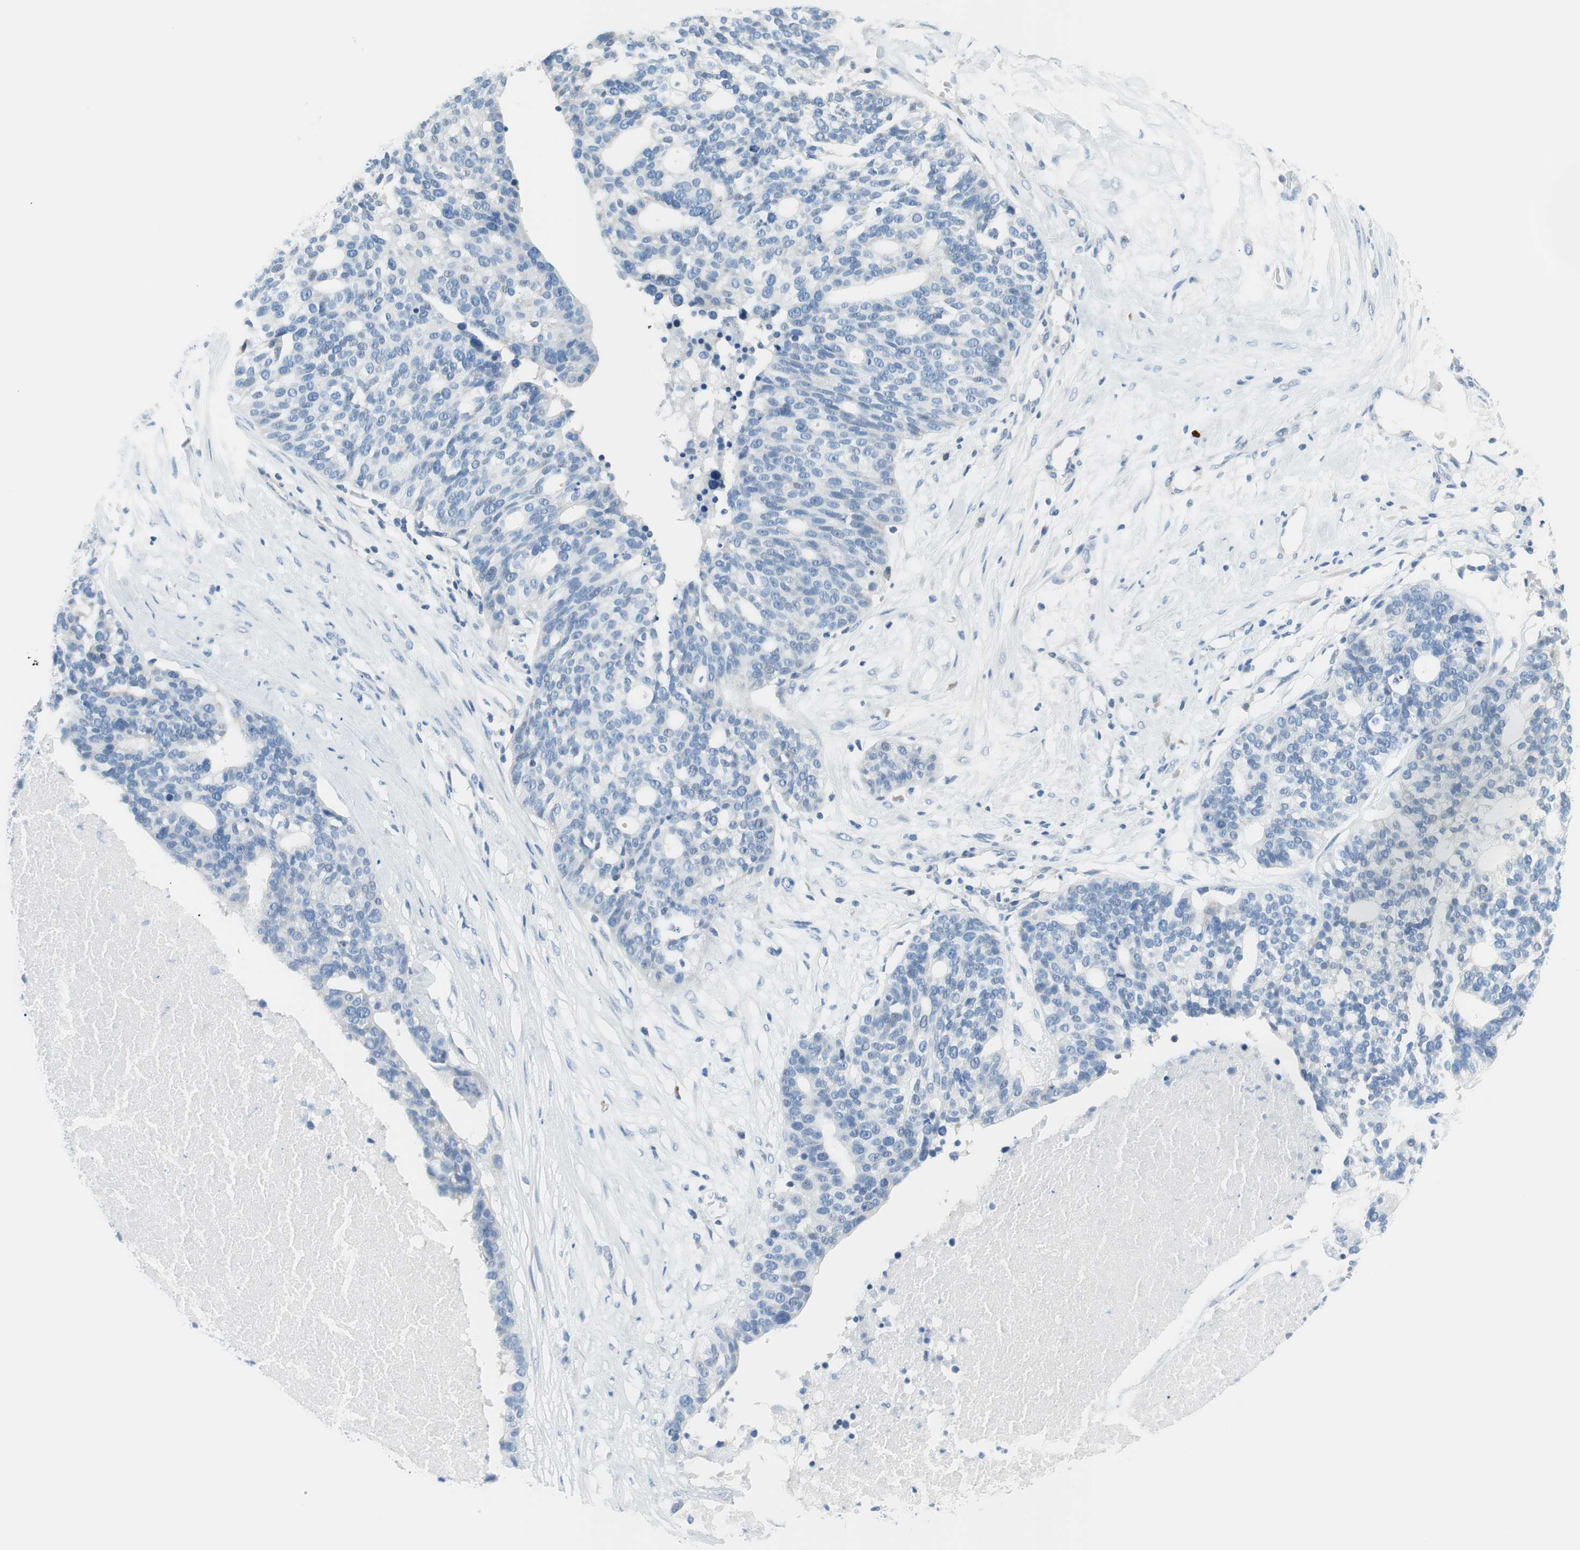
{"staining": {"intensity": "negative", "quantity": "none", "location": "none"}, "tissue": "ovarian cancer", "cell_type": "Tumor cells", "image_type": "cancer", "snomed": [{"axis": "morphology", "description": "Cystadenocarcinoma, serous, NOS"}, {"axis": "topography", "description": "Ovary"}], "caption": "Immunohistochemistry (IHC) photomicrograph of neoplastic tissue: ovarian cancer stained with DAB (3,3'-diaminobenzidine) displays no significant protein positivity in tumor cells.", "gene": "MYH1", "patient": {"sex": "female", "age": 59}}